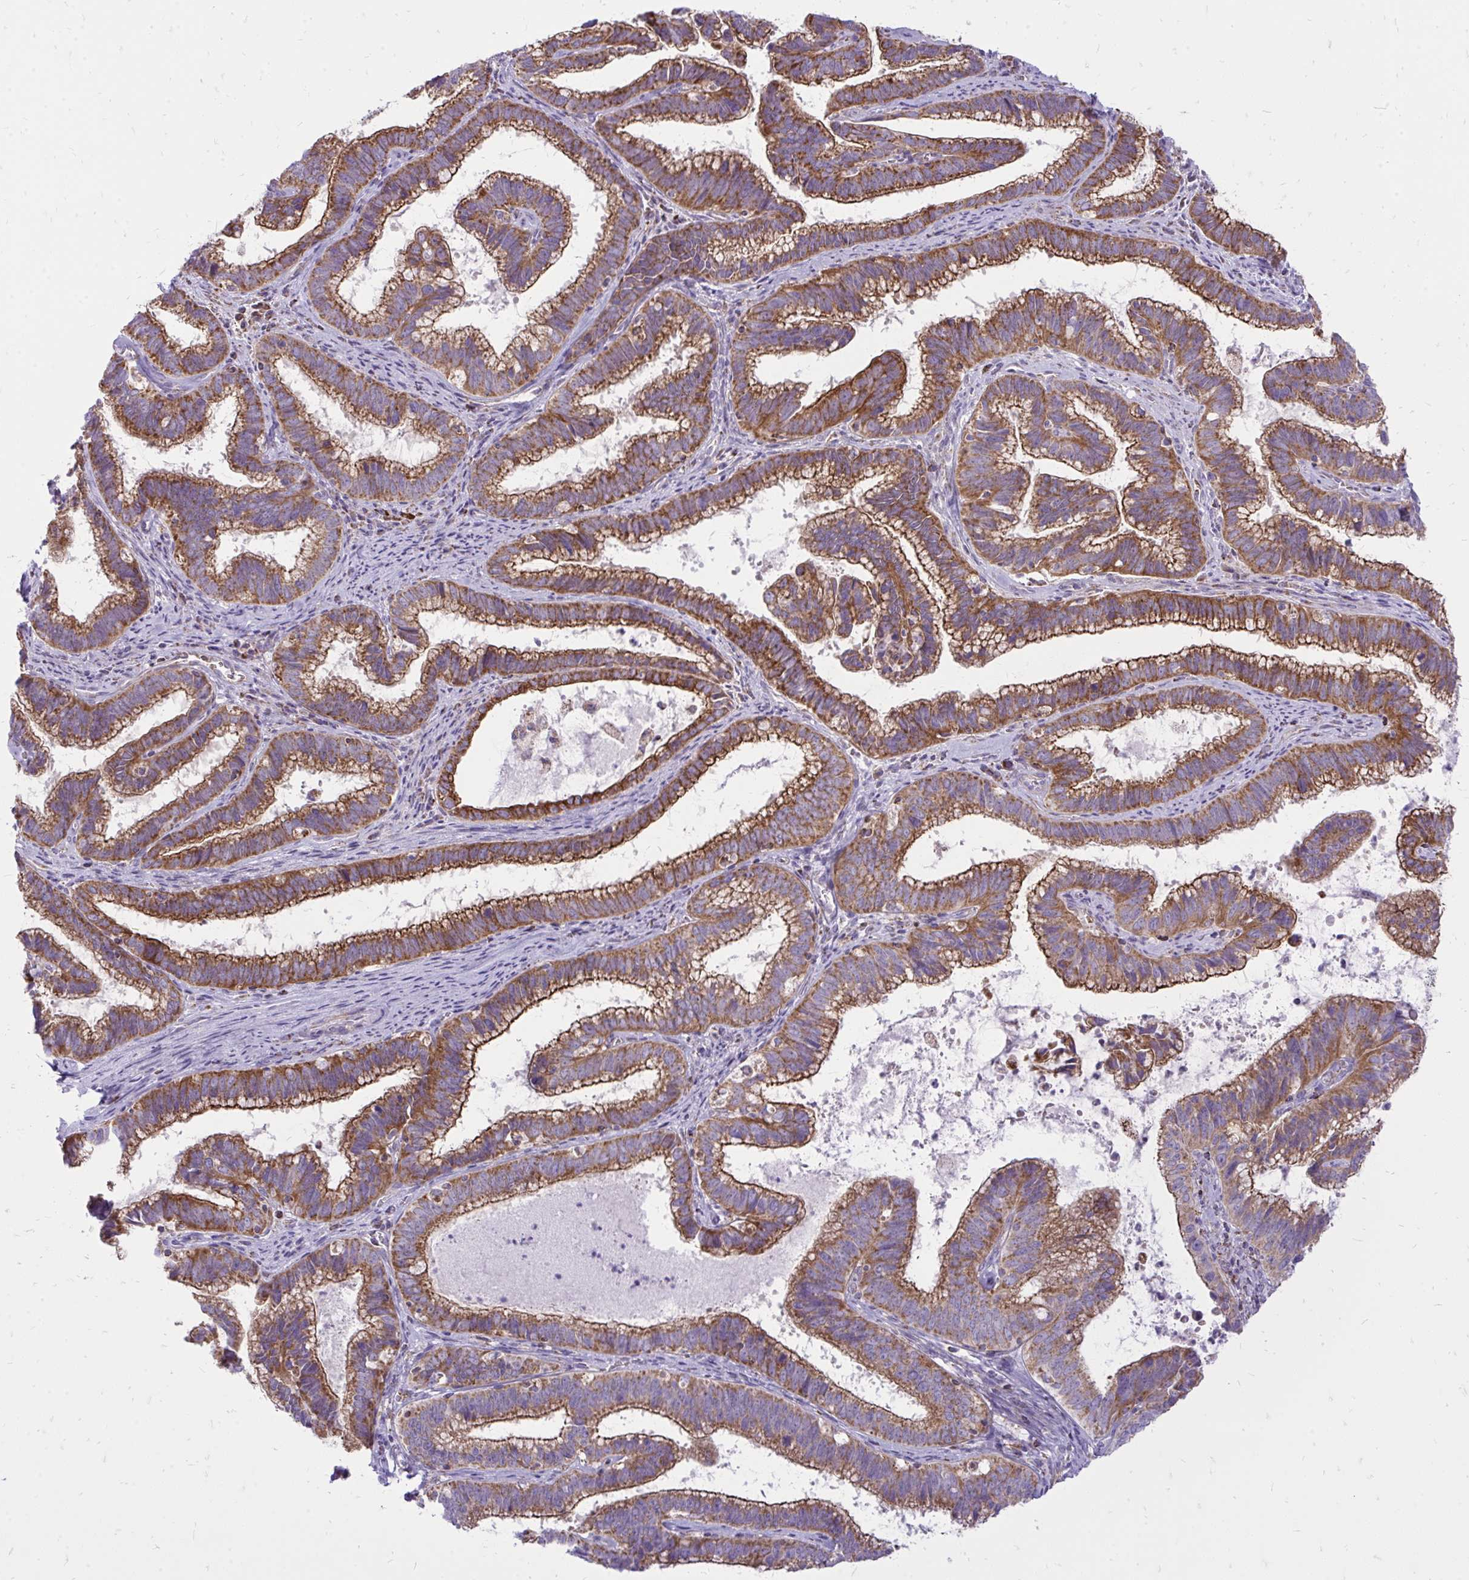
{"staining": {"intensity": "strong", "quantity": ">75%", "location": "cytoplasmic/membranous"}, "tissue": "cervical cancer", "cell_type": "Tumor cells", "image_type": "cancer", "snomed": [{"axis": "morphology", "description": "Adenocarcinoma, NOS"}, {"axis": "topography", "description": "Cervix"}], "caption": "Protein staining of adenocarcinoma (cervical) tissue exhibits strong cytoplasmic/membranous positivity in approximately >75% of tumor cells.", "gene": "SPTBN2", "patient": {"sex": "female", "age": 61}}